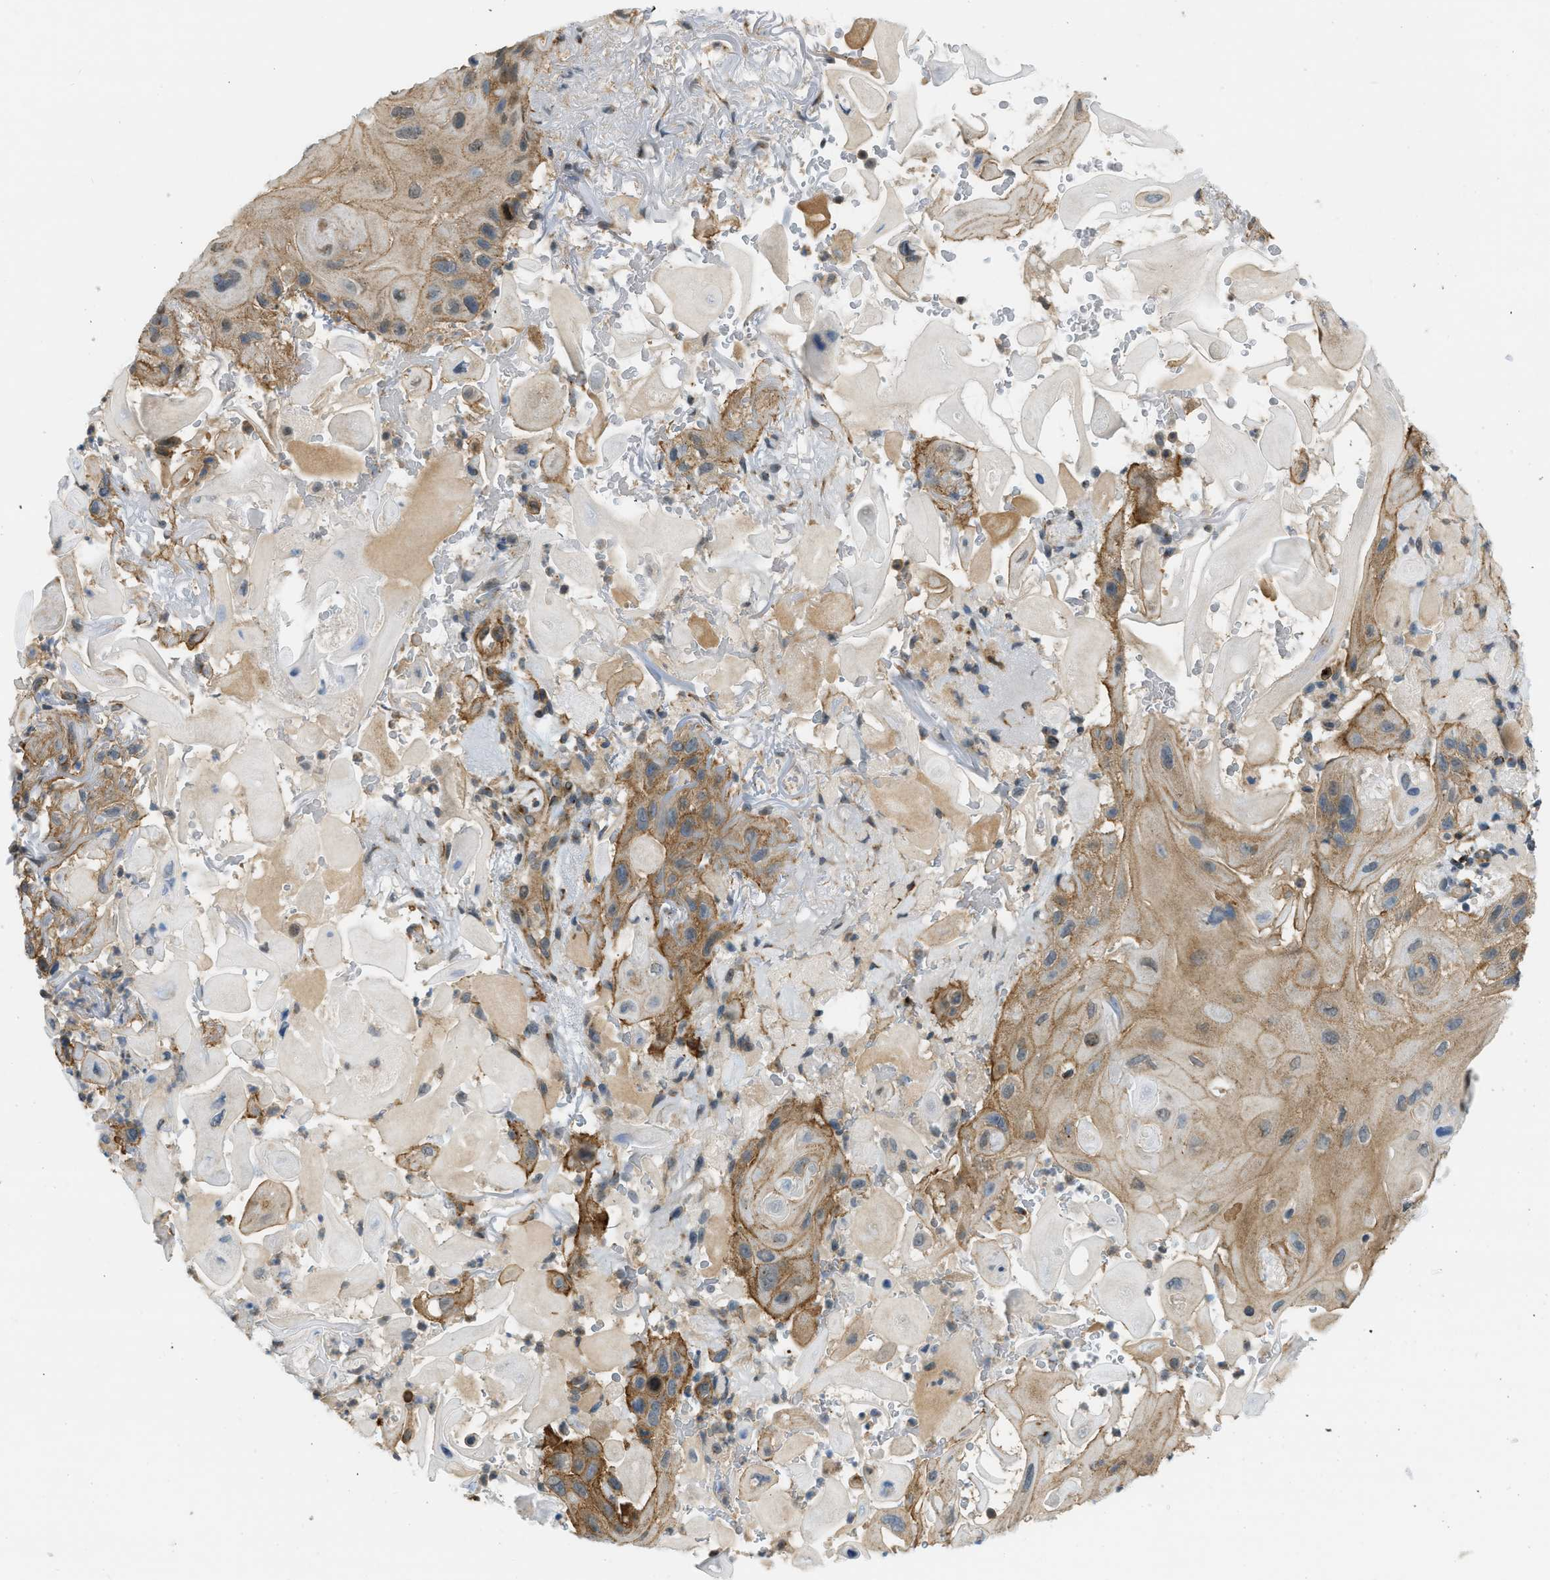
{"staining": {"intensity": "moderate", "quantity": ">75%", "location": "cytoplasmic/membranous"}, "tissue": "skin cancer", "cell_type": "Tumor cells", "image_type": "cancer", "snomed": [{"axis": "morphology", "description": "Squamous cell carcinoma, NOS"}, {"axis": "topography", "description": "Skin"}], "caption": "DAB (3,3'-diaminobenzidine) immunohistochemical staining of skin cancer reveals moderate cytoplasmic/membranous protein positivity in about >75% of tumor cells.", "gene": "KIAA1671", "patient": {"sex": "female", "age": 77}}